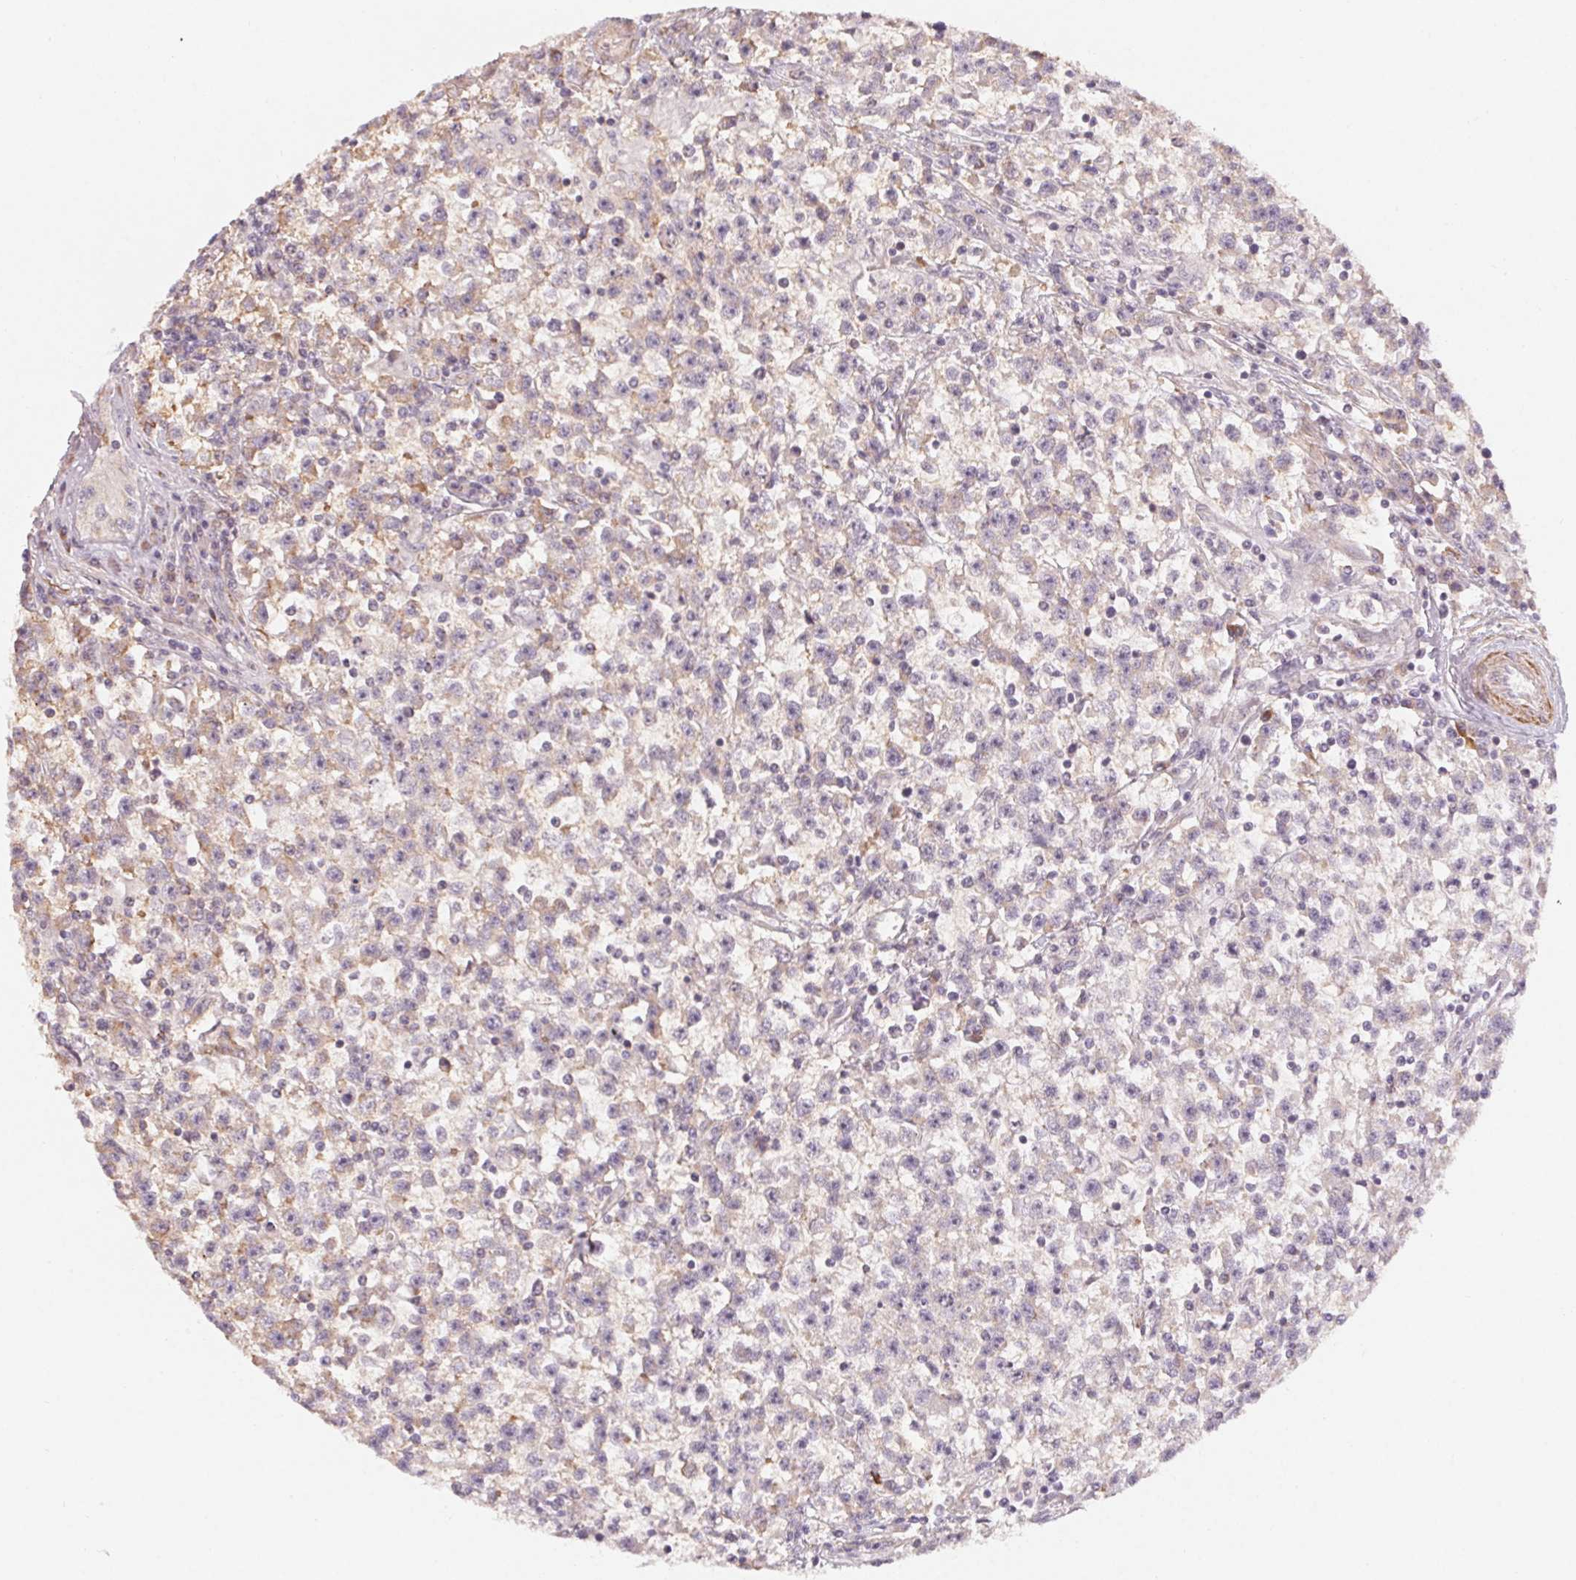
{"staining": {"intensity": "weak", "quantity": "<25%", "location": "cytoplasmic/membranous"}, "tissue": "testis cancer", "cell_type": "Tumor cells", "image_type": "cancer", "snomed": [{"axis": "morphology", "description": "Seminoma, NOS"}, {"axis": "topography", "description": "Testis"}], "caption": "Tumor cells are negative for brown protein staining in testis seminoma. Nuclei are stained in blue.", "gene": "CCDC112", "patient": {"sex": "male", "age": 31}}